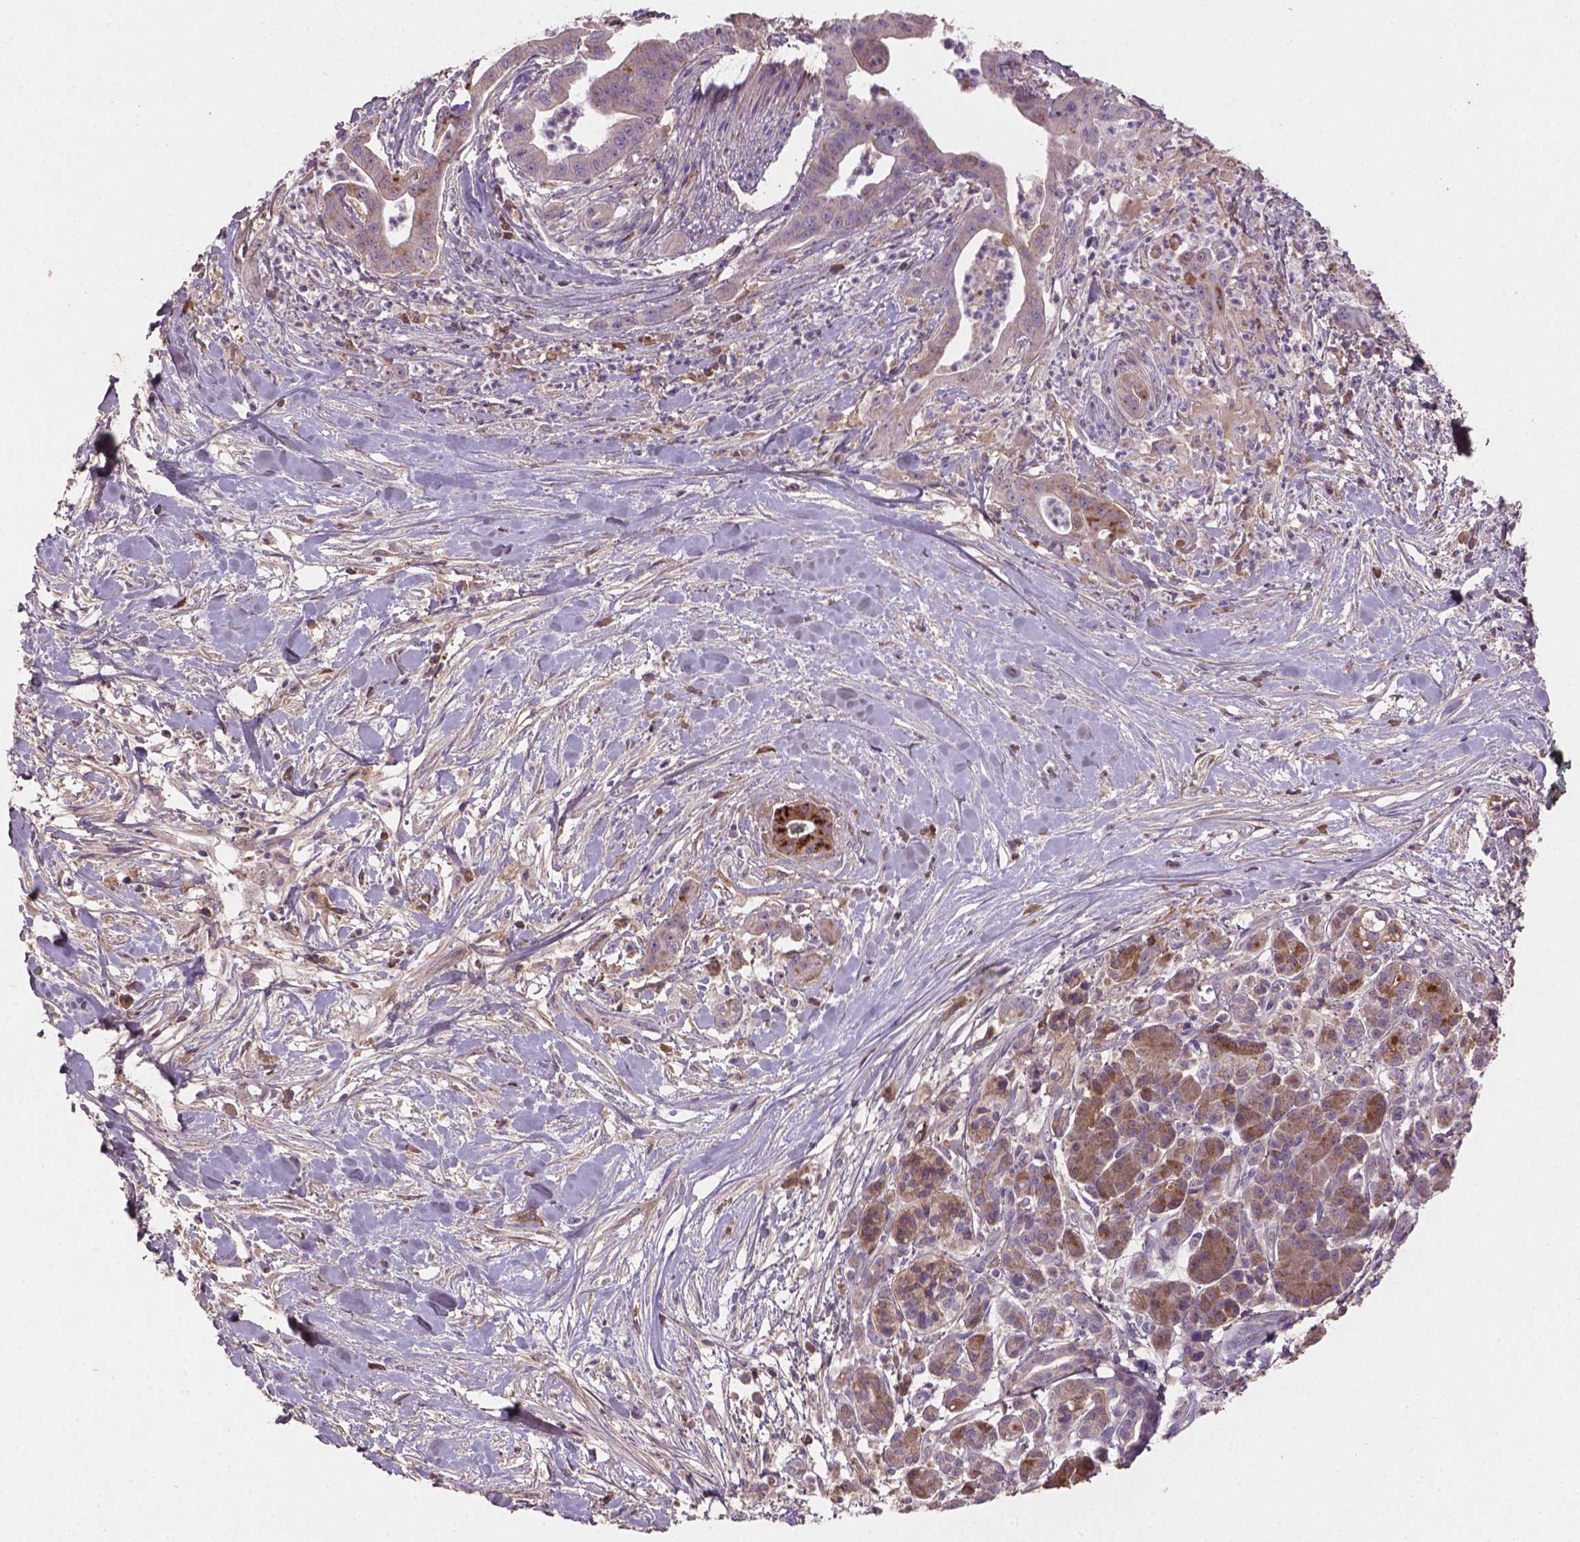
{"staining": {"intensity": "moderate", "quantity": "25%-75%", "location": "cytoplasmic/membranous"}, "tissue": "pancreatic cancer", "cell_type": "Tumor cells", "image_type": "cancer", "snomed": [{"axis": "morphology", "description": "Normal tissue, NOS"}, {"axis": "morphology", "description": "Adenocarcinoma, NOS"}, {"axis": "topography", "description": "Lymph node"}, {"axis": "topography", "description": "Pancreas"}], "caption": "Protein staining by immunohistochemistry shows moderate cytoplasmic/membranous expression in about 25%-75% of tumor cells in pancreatic cancer.", "gene": "SOX17", "patient": {"sex": "female", "age": 58}}